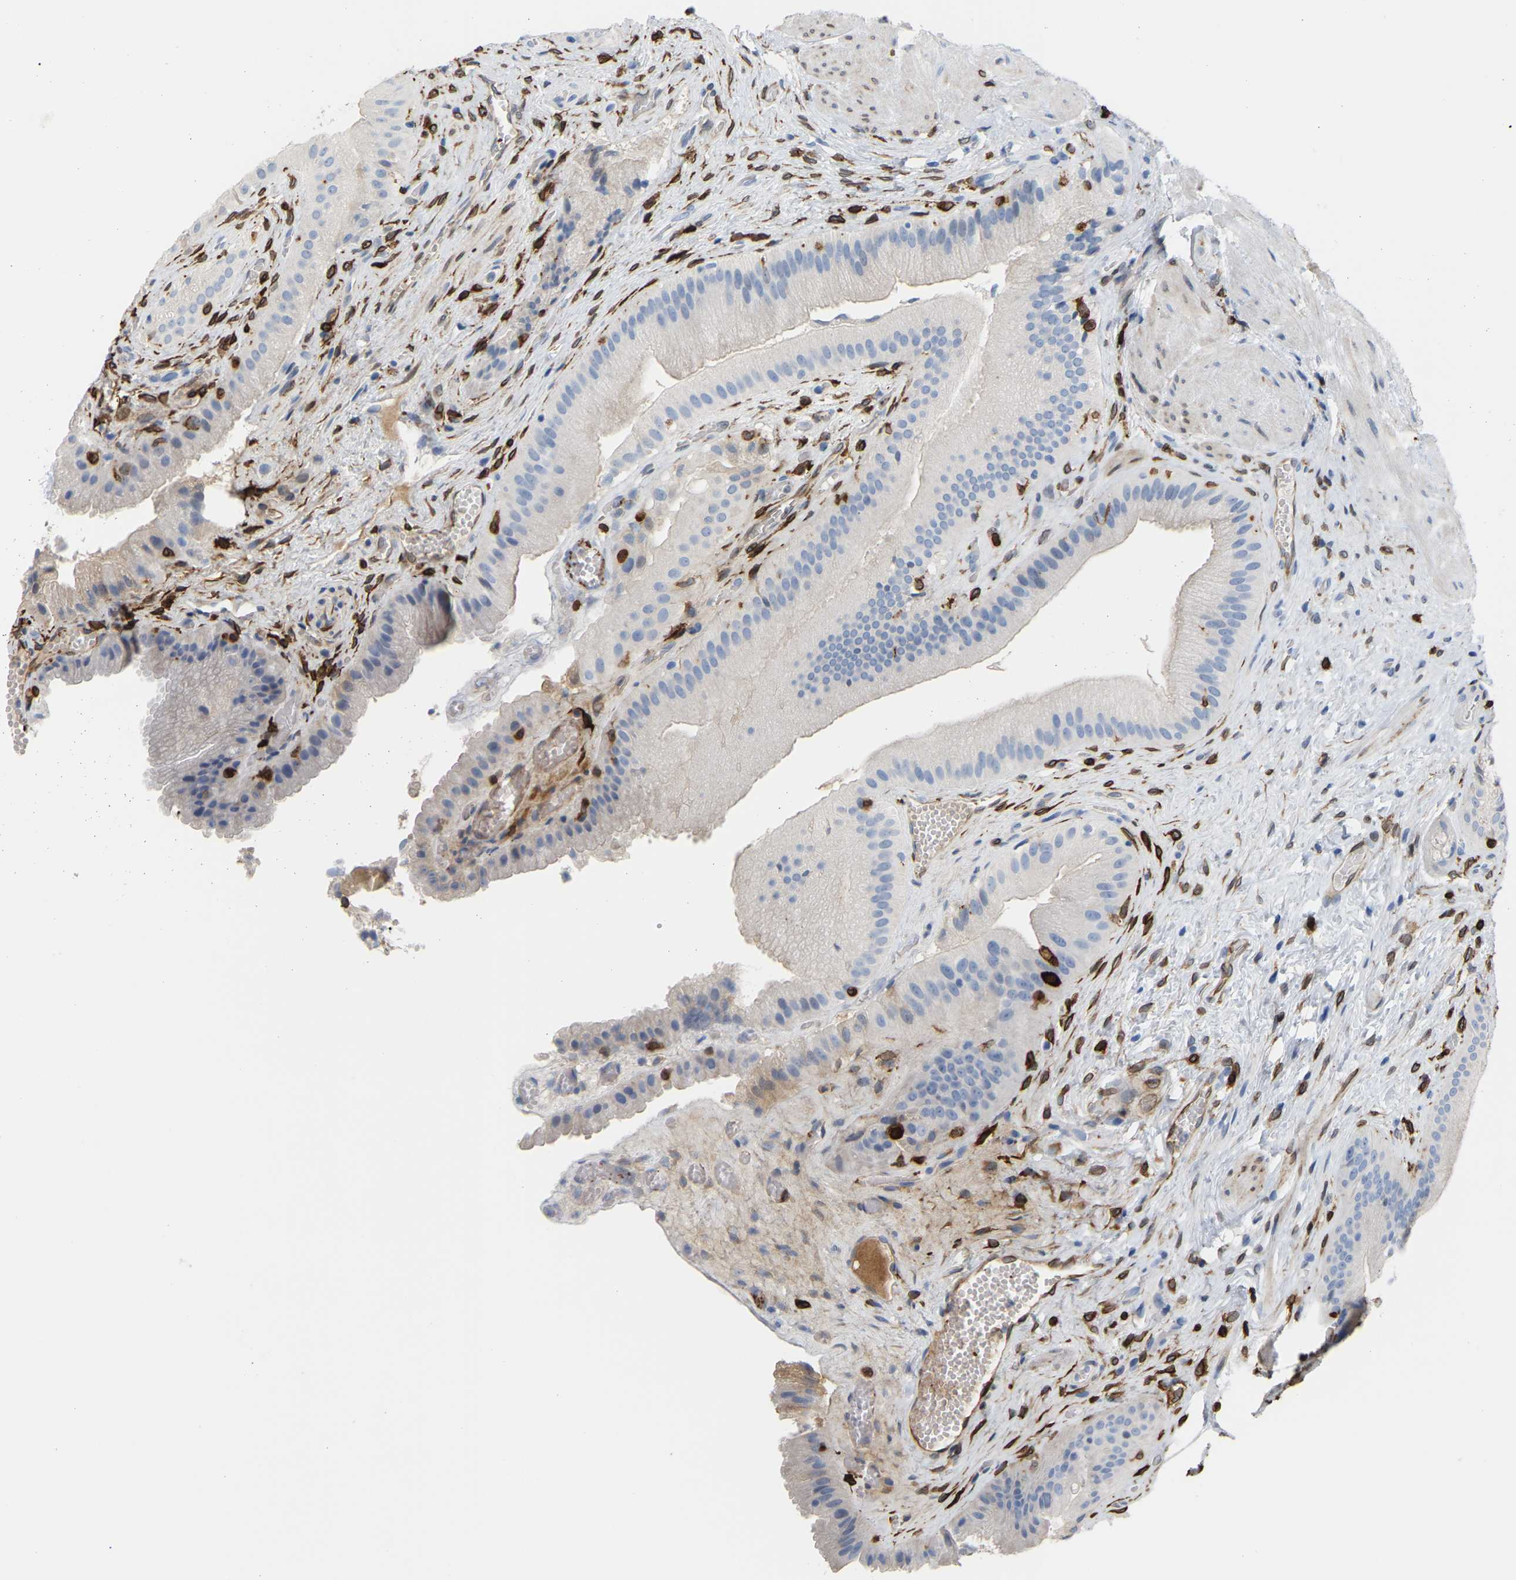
{"staining": {"intensity": "negative", "quantity": "none", "location": "none"}, "tissue": "gallbladder", "cell_type": "Glandular cells", "image_type": "normal", "snomed": [{"axis": "morphology", "description": "Normal tissue, NOS"}, {"axis": "topography", "description": "Gallbladder"}], "caption": "Immunohistochemistry image of unremarkable gallbladder: human gallbladder stained with DAB (3,3'-diaminobenzidine) displays no significant protein staining in glandular cells.", "gene": "PTGS1", "patient": {"sex": "male", "age": 49}}